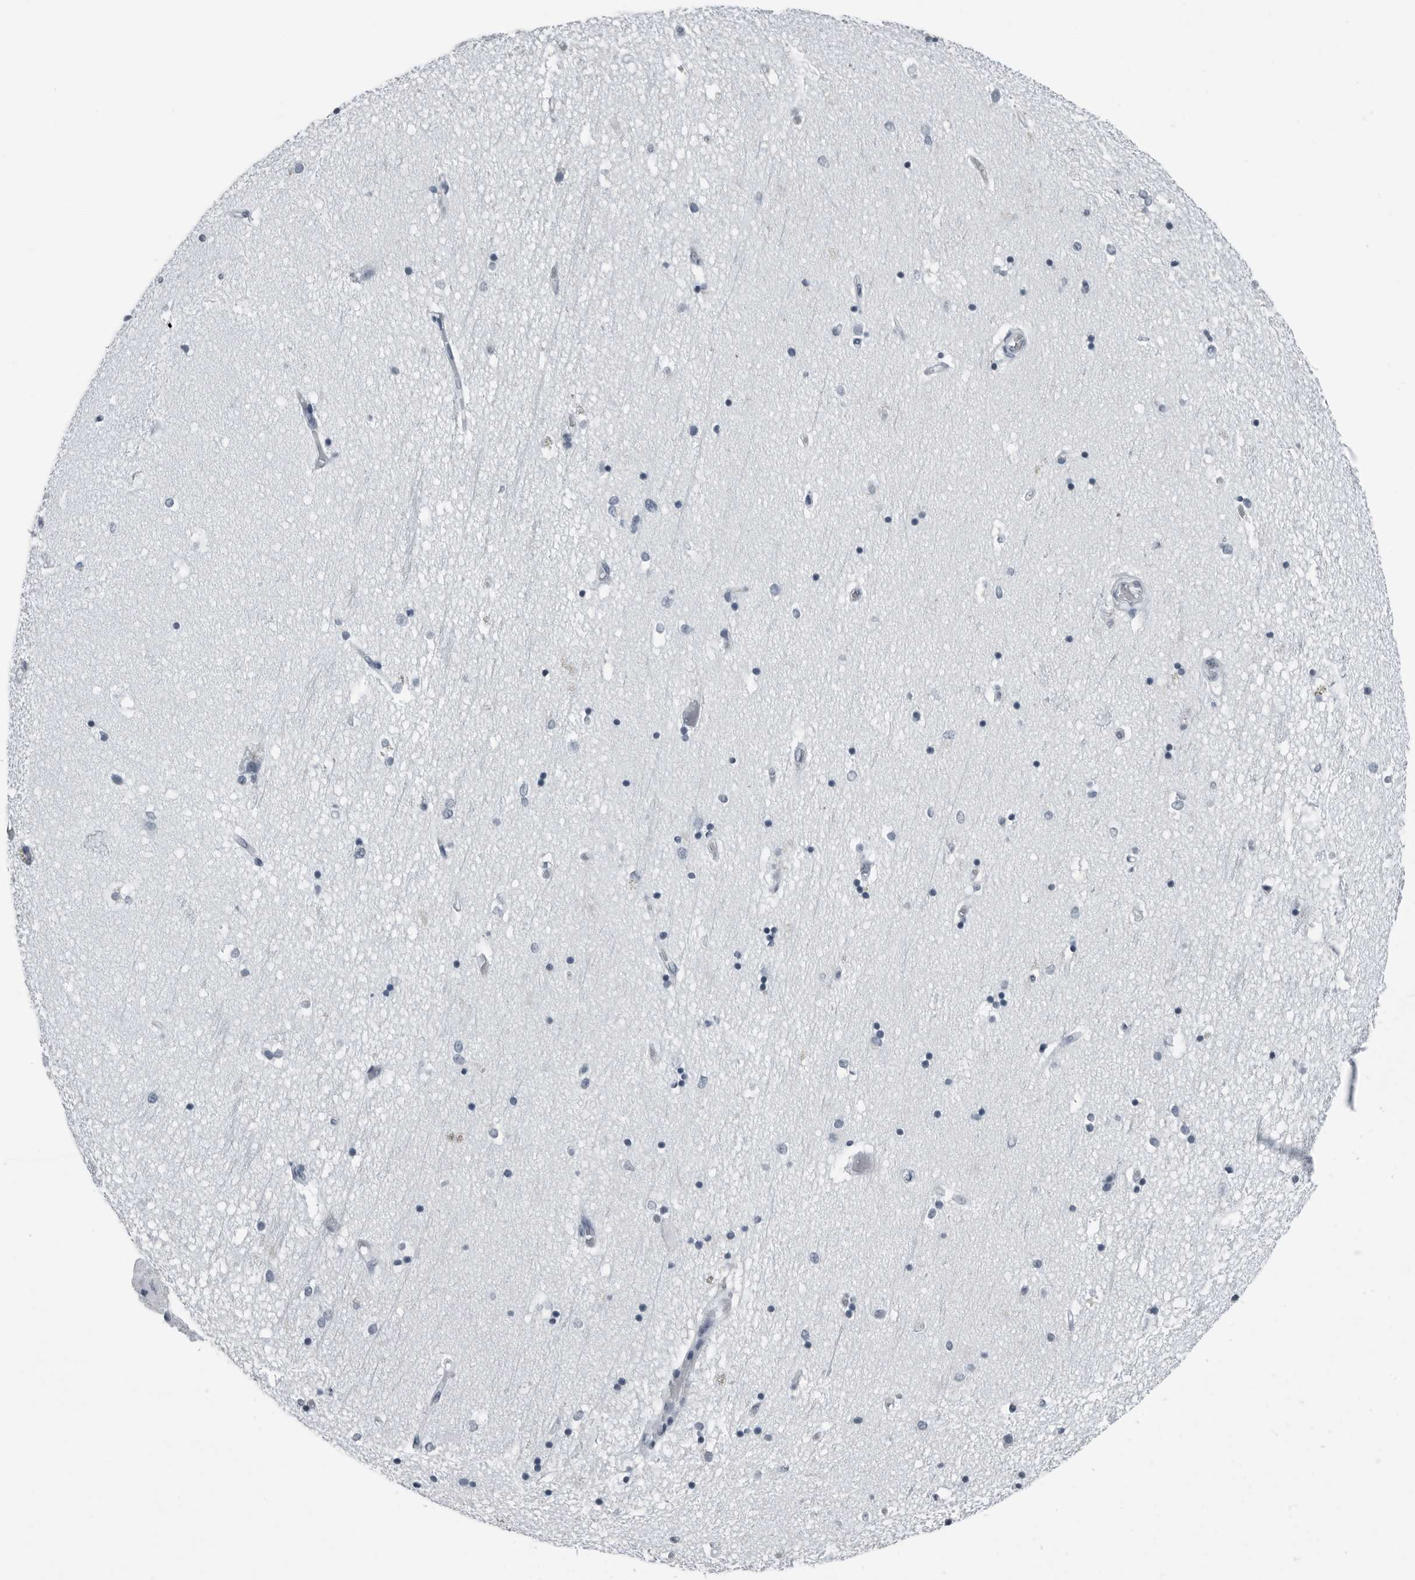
{"staining": {"intensity": "negative", "quantity": "none", "location": "none"}, "tissue": "hippocampus", "cell_type": "Glial cells", "image_type": "normal", "snomed": [{"axis": "morphology", "description": "Normal tissue, NOS"}, {"axis": "topography", "description": "Hippocampus"}], "caption": "A high-resolution micrograph shows immunohistochemistry (IHC) staining of benign hippocampus, which shows no significant positivity in glial cells. Nuclei are stained in blue.", "gene": "PRSS1", "patient": {"sex": "male", "age": 45}}